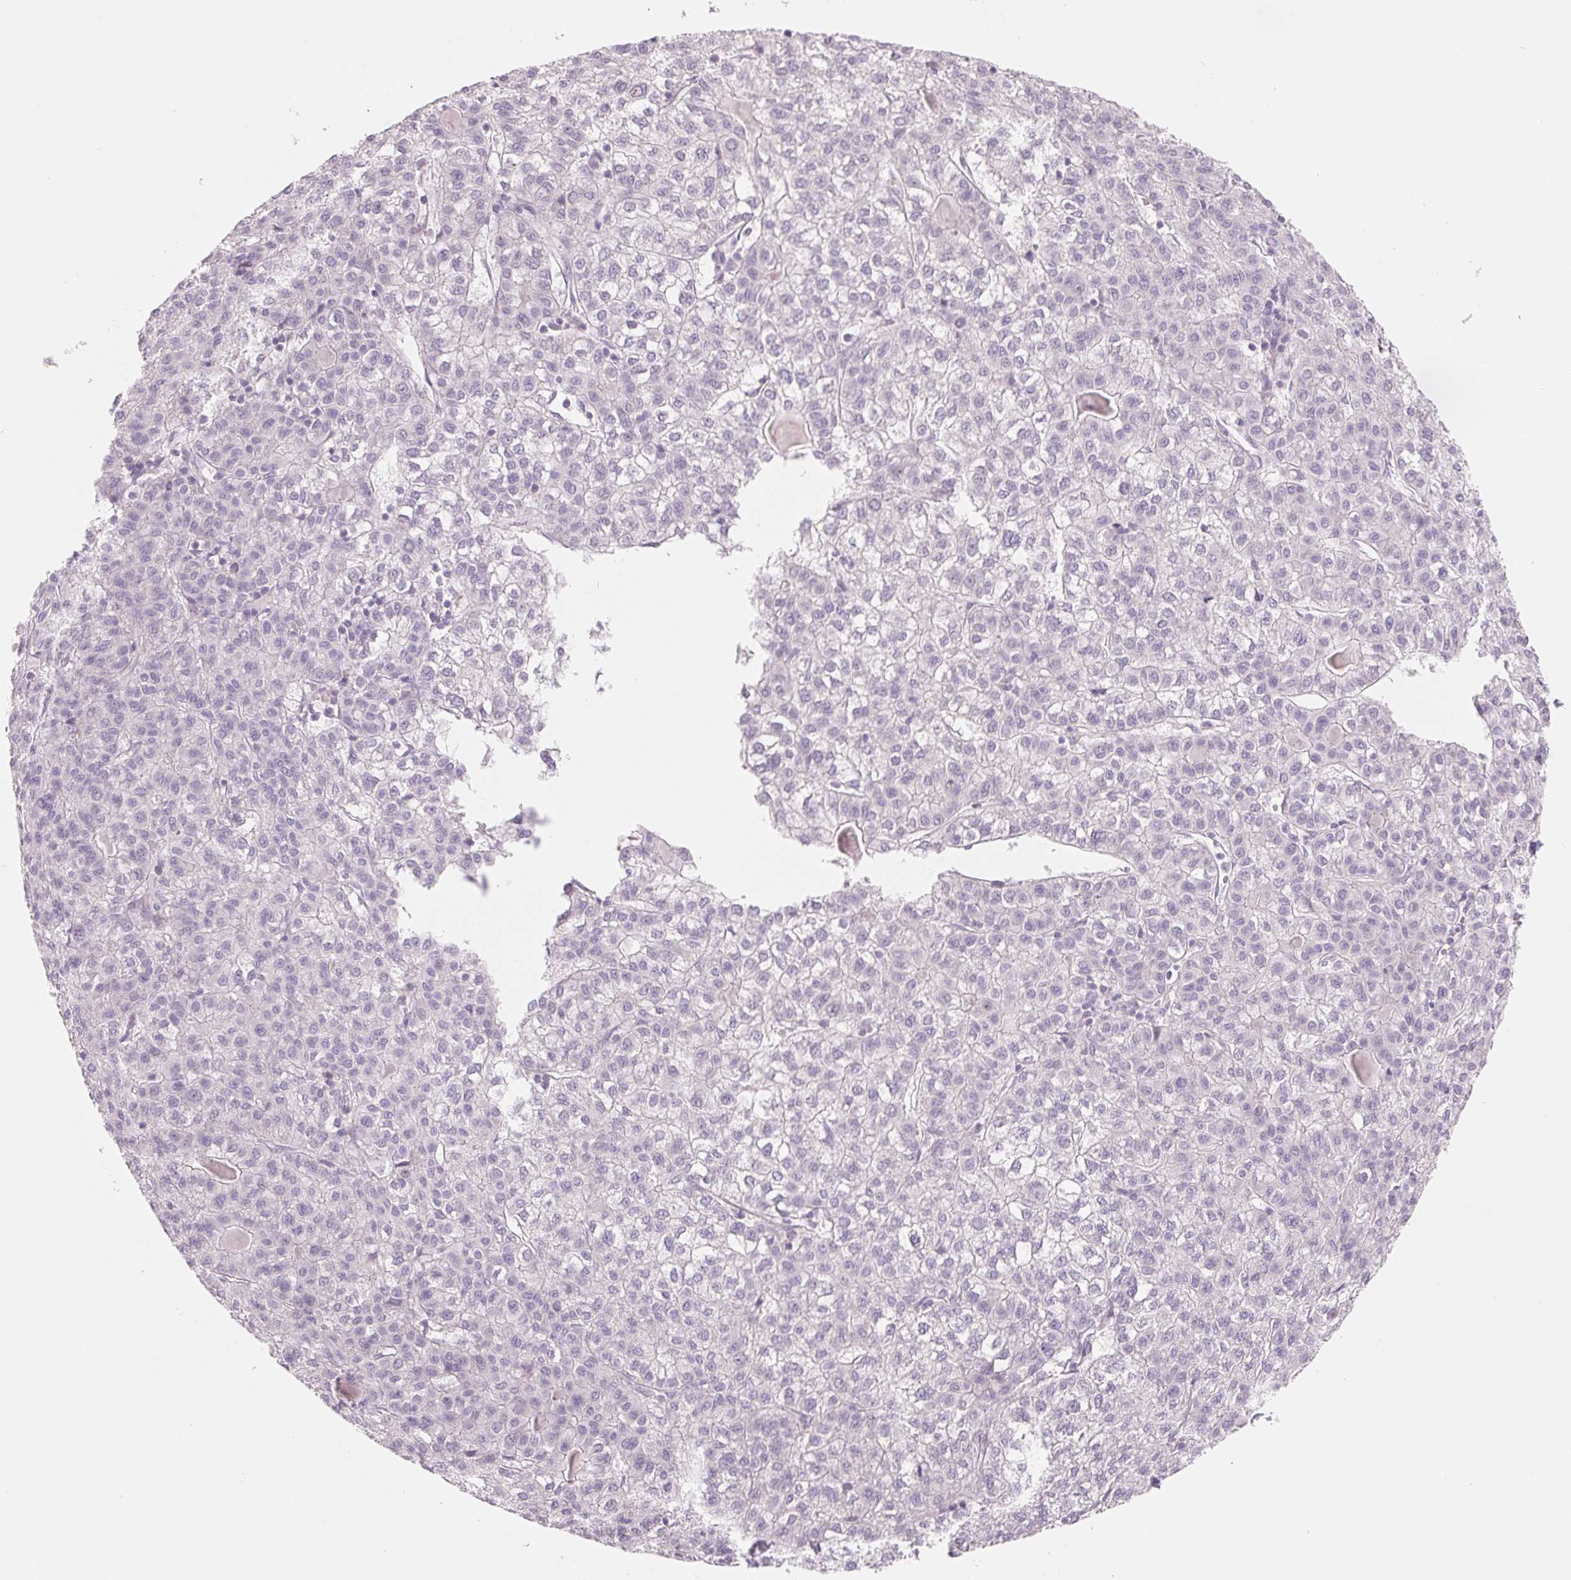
{"staining": {"intensity": "negative", "quantity": "none", "location": "none"}, "tissue": "liver cancer", "cell_type": "Tumor cells", "image_type": "cancer", "snomed": [{"axis": "morphology", "description": "Carcinoma, Hepatocellular, NOS"}, {"axis": "topography", "description": "Liver"}], "caption": "The photomicrograph exhibits no staining of tumor cells in hepatocellular carcinoma (liver). Brightfield microscopy of immunohistochemistry (IHC) stained with DAB (3,3'-diaminobenzidine) (brown) and hematoxylin (blue), captured at high magnification.", "gene": "CCDC168", "patient": {"sex": "female", "age": 43}}